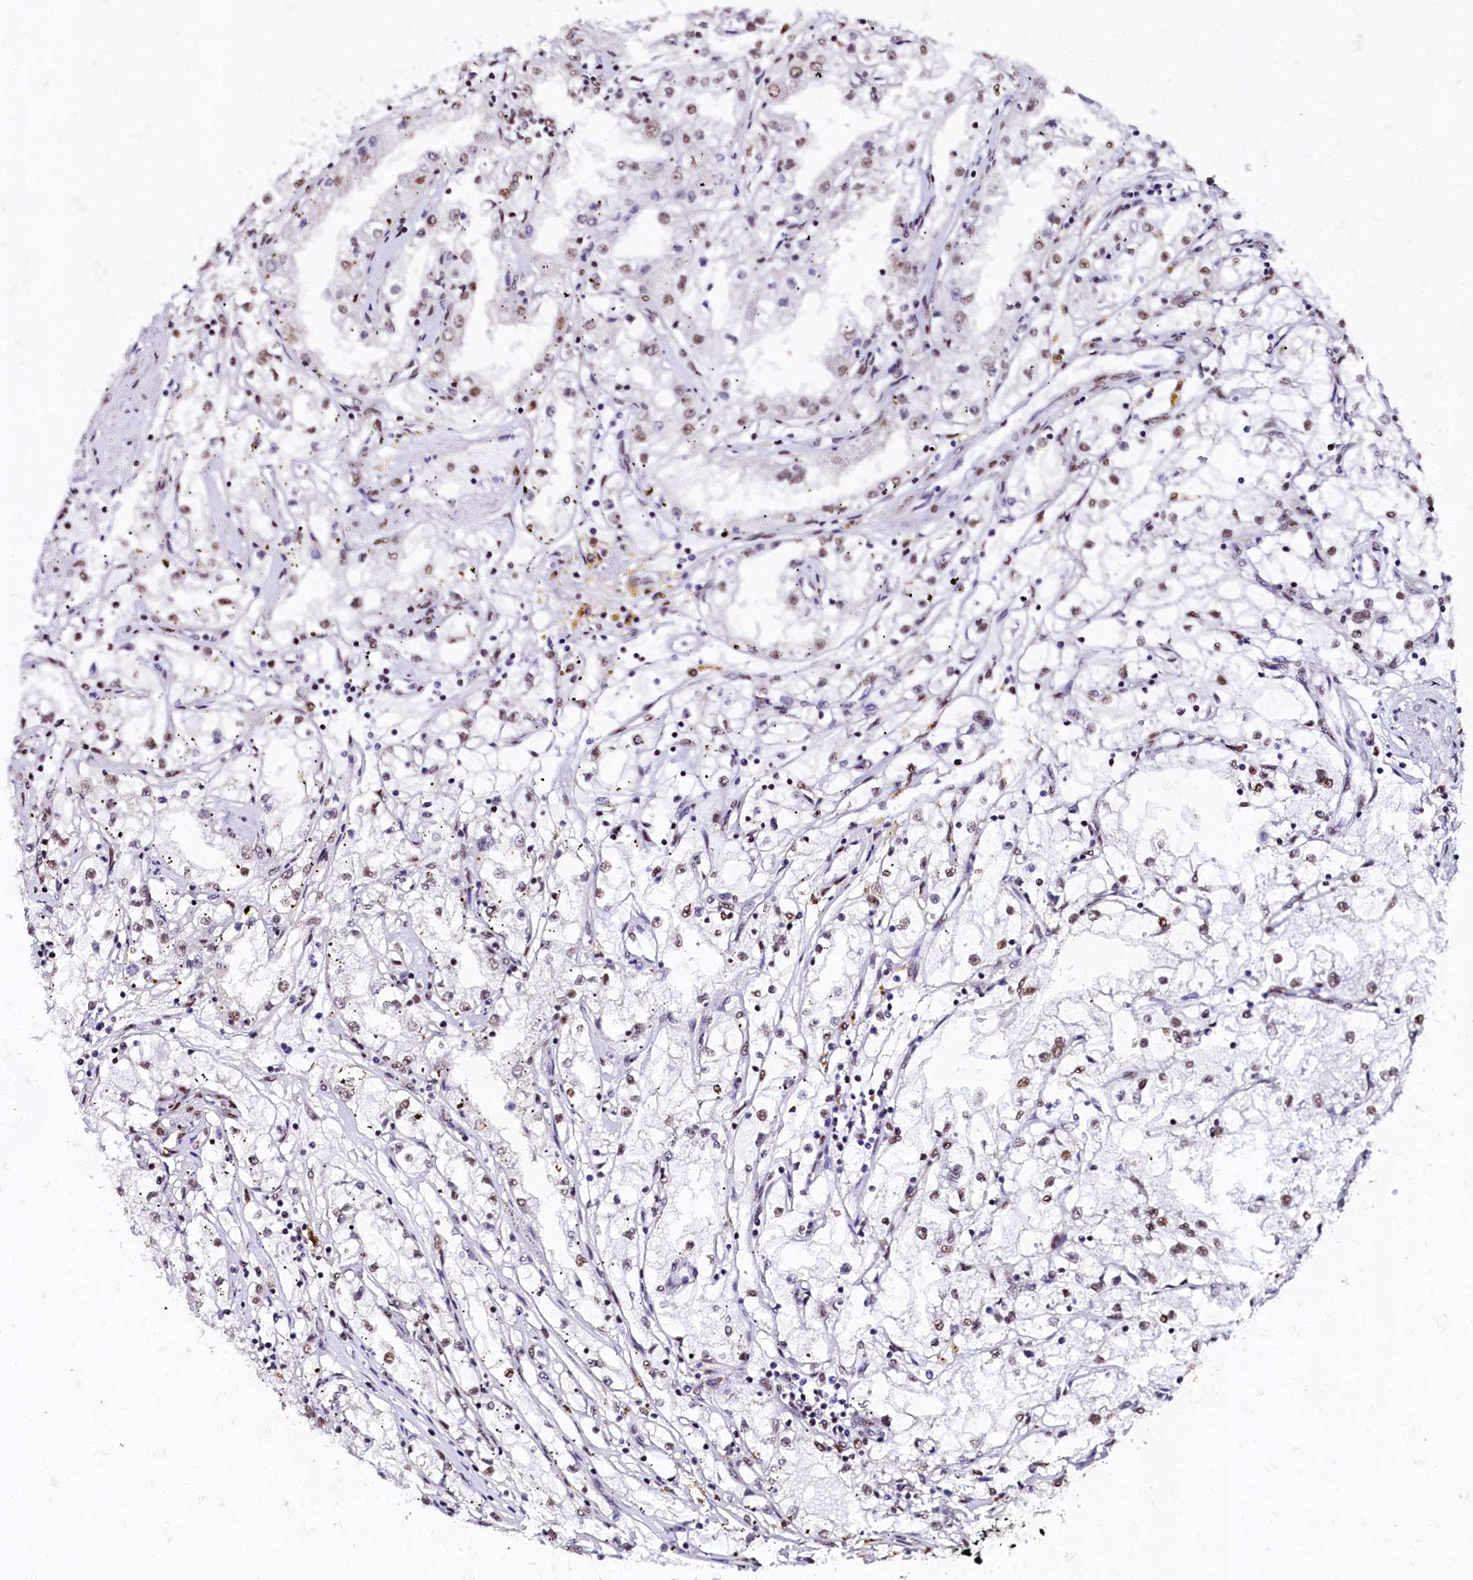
{"staining": {"intensity": "moderate", "quantity": "<25%", "location": "nuclear"}, "tissue": "renal cancer", "cell_type": "Tumor cells", "image_type": "cancer", "snomed": [{"axis": "morphology", "description": "Adenocarcinoma, NOS"}, {"axis": "topography", "description": "Kidney"}], "caption": "Immunohistochemistry (IHC) staining of renal cancer, which displays low levels of moderate nuclear positivity in approximately <25% of tumor cells indicating moderate nuclear protein positivity. The staining was performed using DAB (brown) for protein detection and nuclei were counterstained in hematoxylin (blue).", "gene": "CPSF7", "patient": {"sex": "male", "age": 56}}